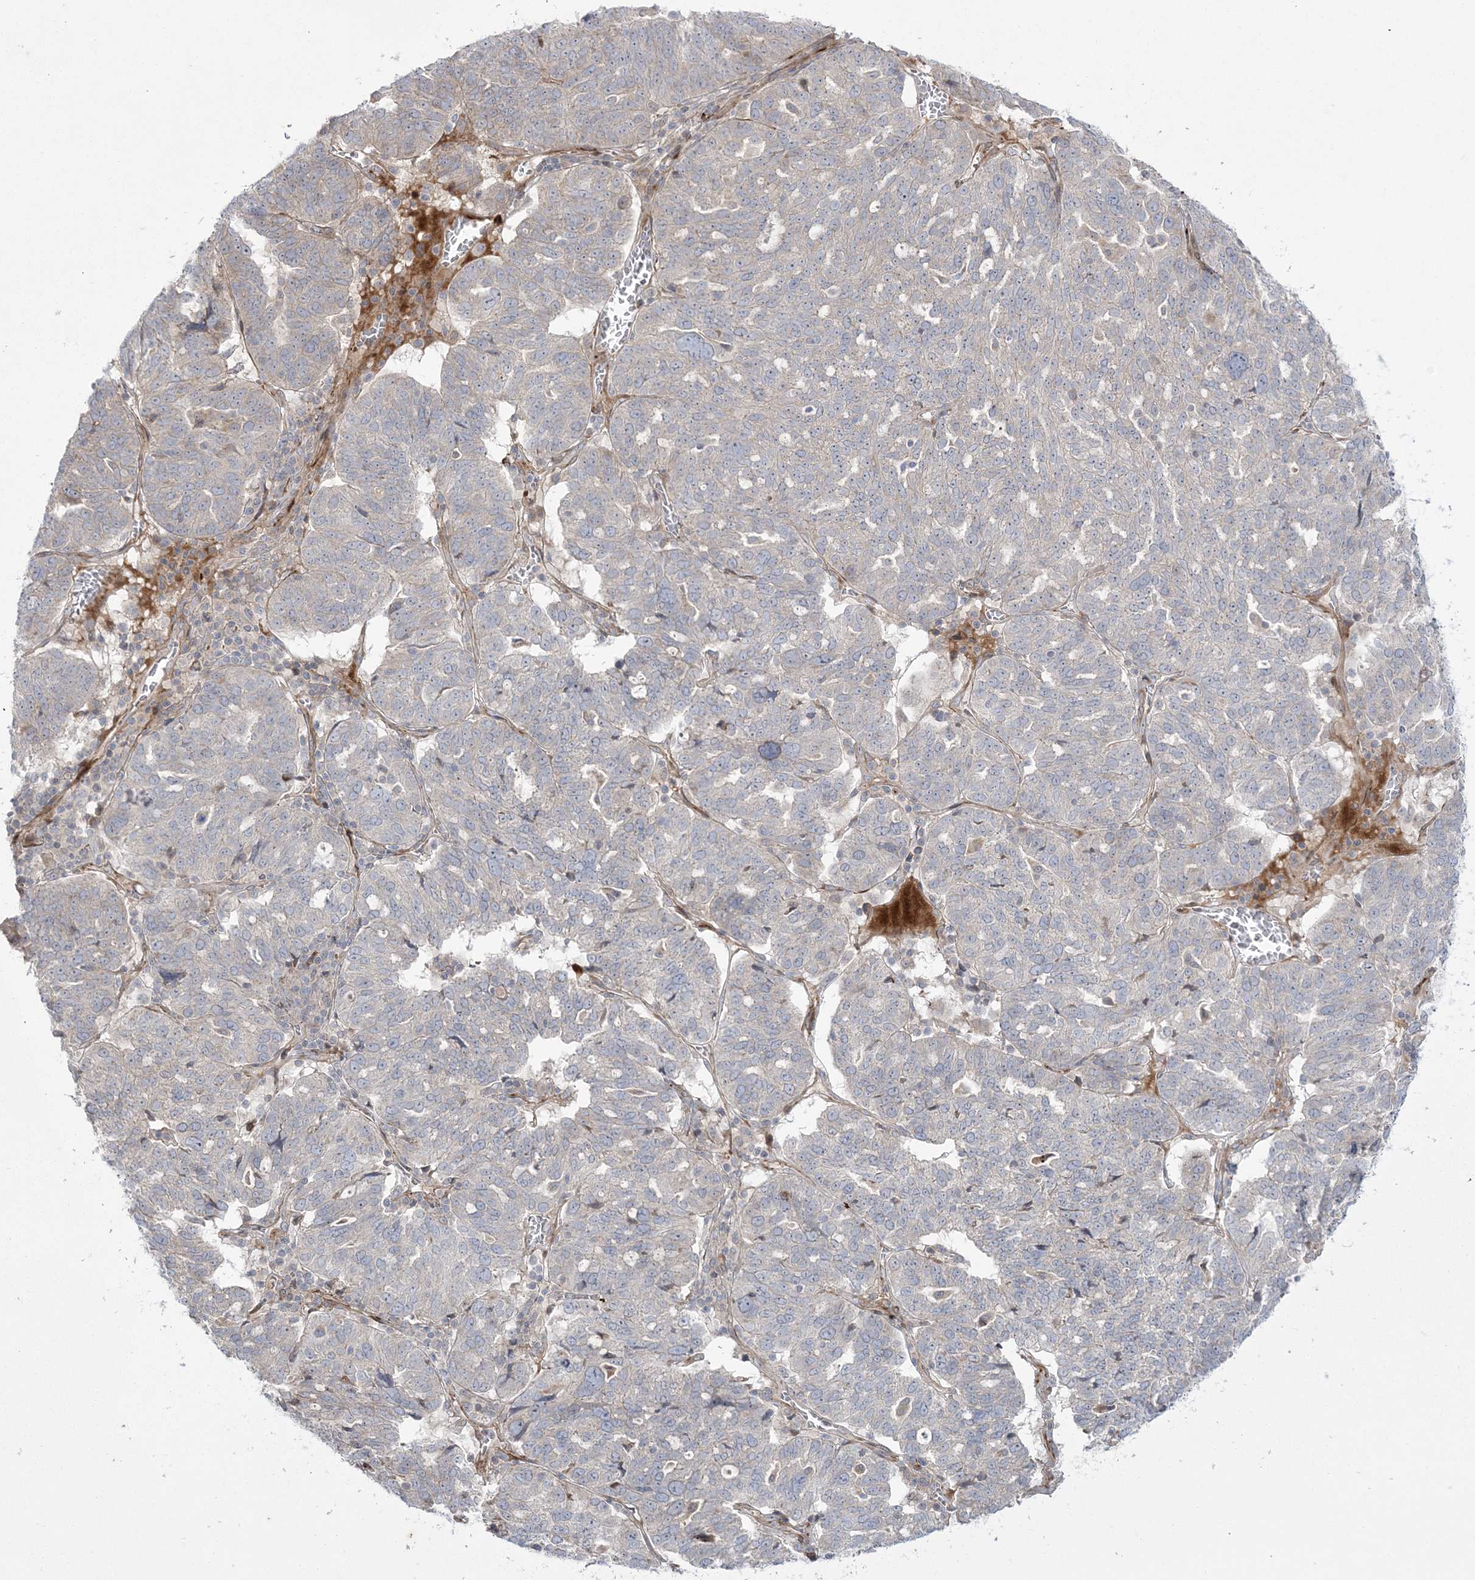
{"staining": {"intensity": "negative", "quantity": "none", "location": "none"}, "tissue": "ovarian cancer", "cell_type": "Tumor cells", "image_type": "cancer", "snomed": [{"axis": "morphology", "description": "Cystadenocarcinoma, serous, NOS"}, {"axis": "topography", "description": "Ovary"}], "caption": "Protein analysis of ovarian cancer displays no significant expression in tumor cells.", "gene": "NUDT9", "patient": {"sex": "female", "age": 59}}